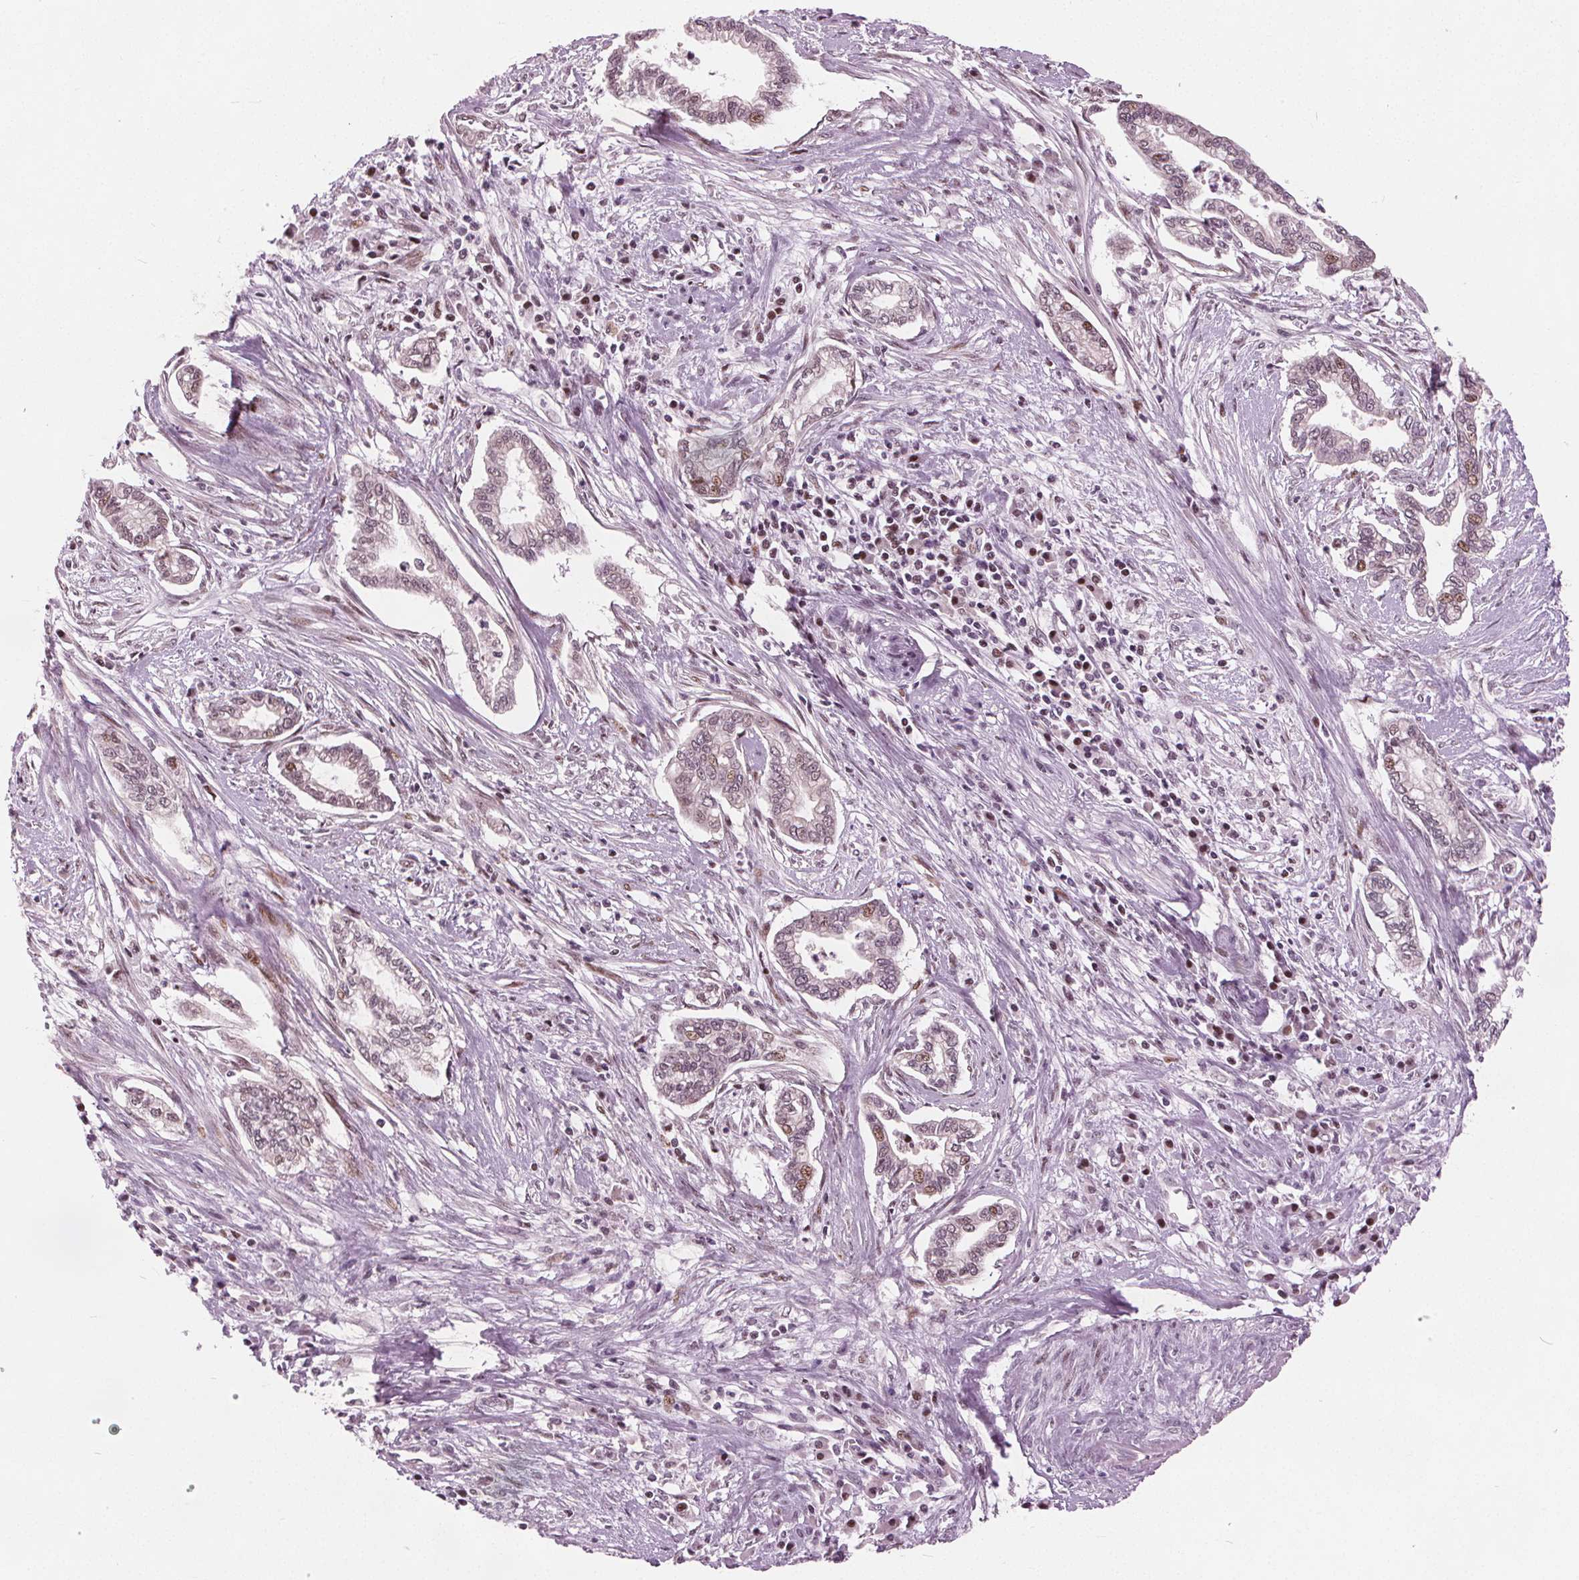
{"staining": {"intensity": "weak", "quantity": ">75%", "location": "nuclear"}, "tissue": "cervical cancer", "cell_type": "Tumor cells", "image_type": "cancer", "snomed": [{"axis": "morphology", "description": "Adenocarcinoma, NOS"}, {"axis": "topography", "description": "Cervix"}], "caption": "A brown stain shows weak nuclear staining of a protein in human adenocarcinoma (cervical) tumor cells.", "gene": "TTC34", "patient": {"sex": "female", "age": 62}}